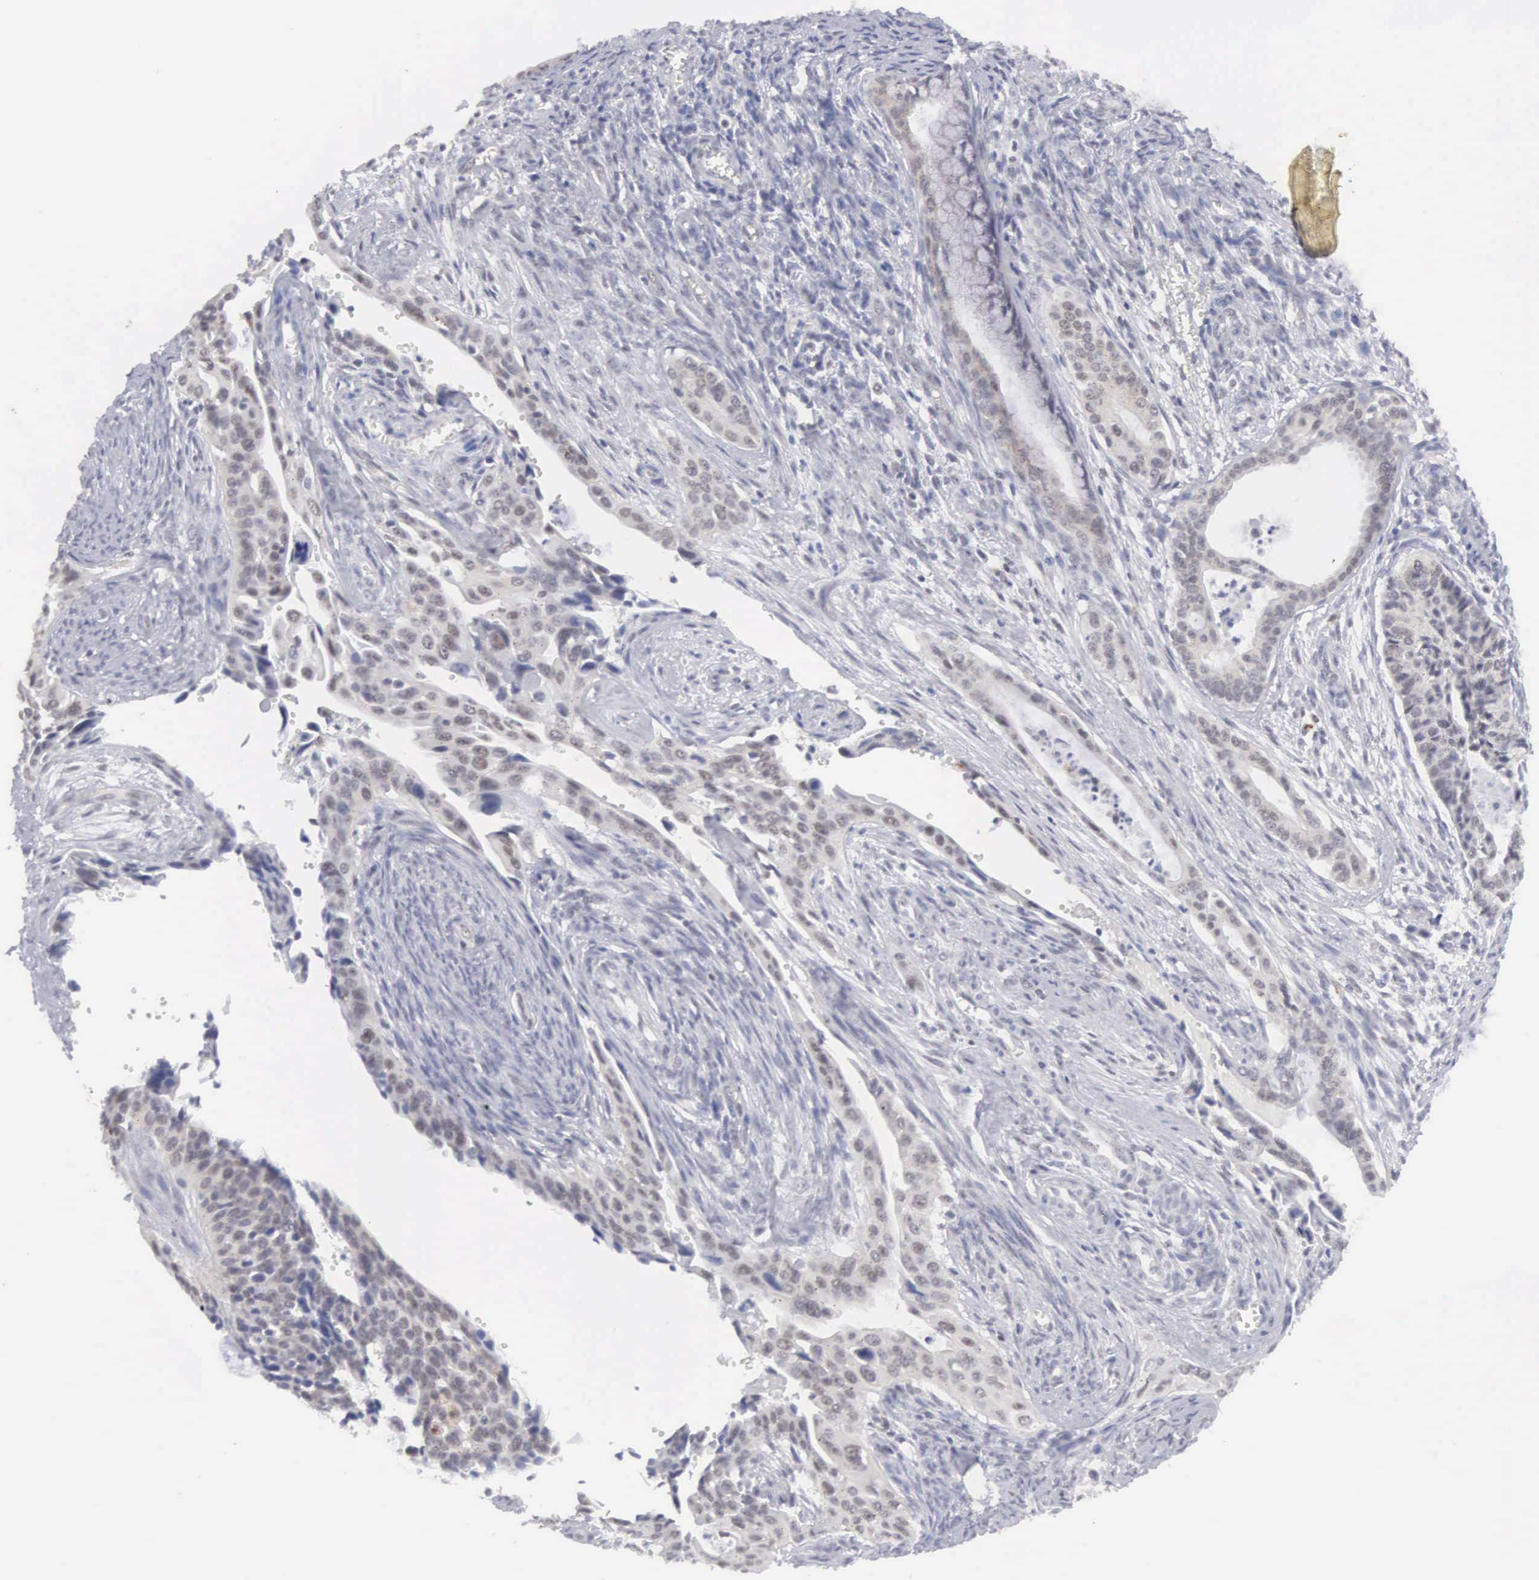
{"staining": {"intensity": "weak", "quantity": "<25%", "location": "nuclear"}, "tissue": "cervical cancer", "cell_type": "Tumor cells", "image_type": "cancer", "snomed": [{"axis": "morphology", "description": "Squamous cell carcinoma, NOS"}, {"axis": "topography", "description": "Cervix"}], "caption": "The immunohistochemistry histopathology image has no significant staining in tumor cells of cervical cancer (squamous cell carcinoma) tissue. Brightfield microscopy of immunohistochemistry stained with DAB (3,3'-diaminobenzidine) (brown) and hematoxylin (blue), captured at high magnification.", "gene": "MNAT1", "patient": {"sex": "female", "age": 34}}